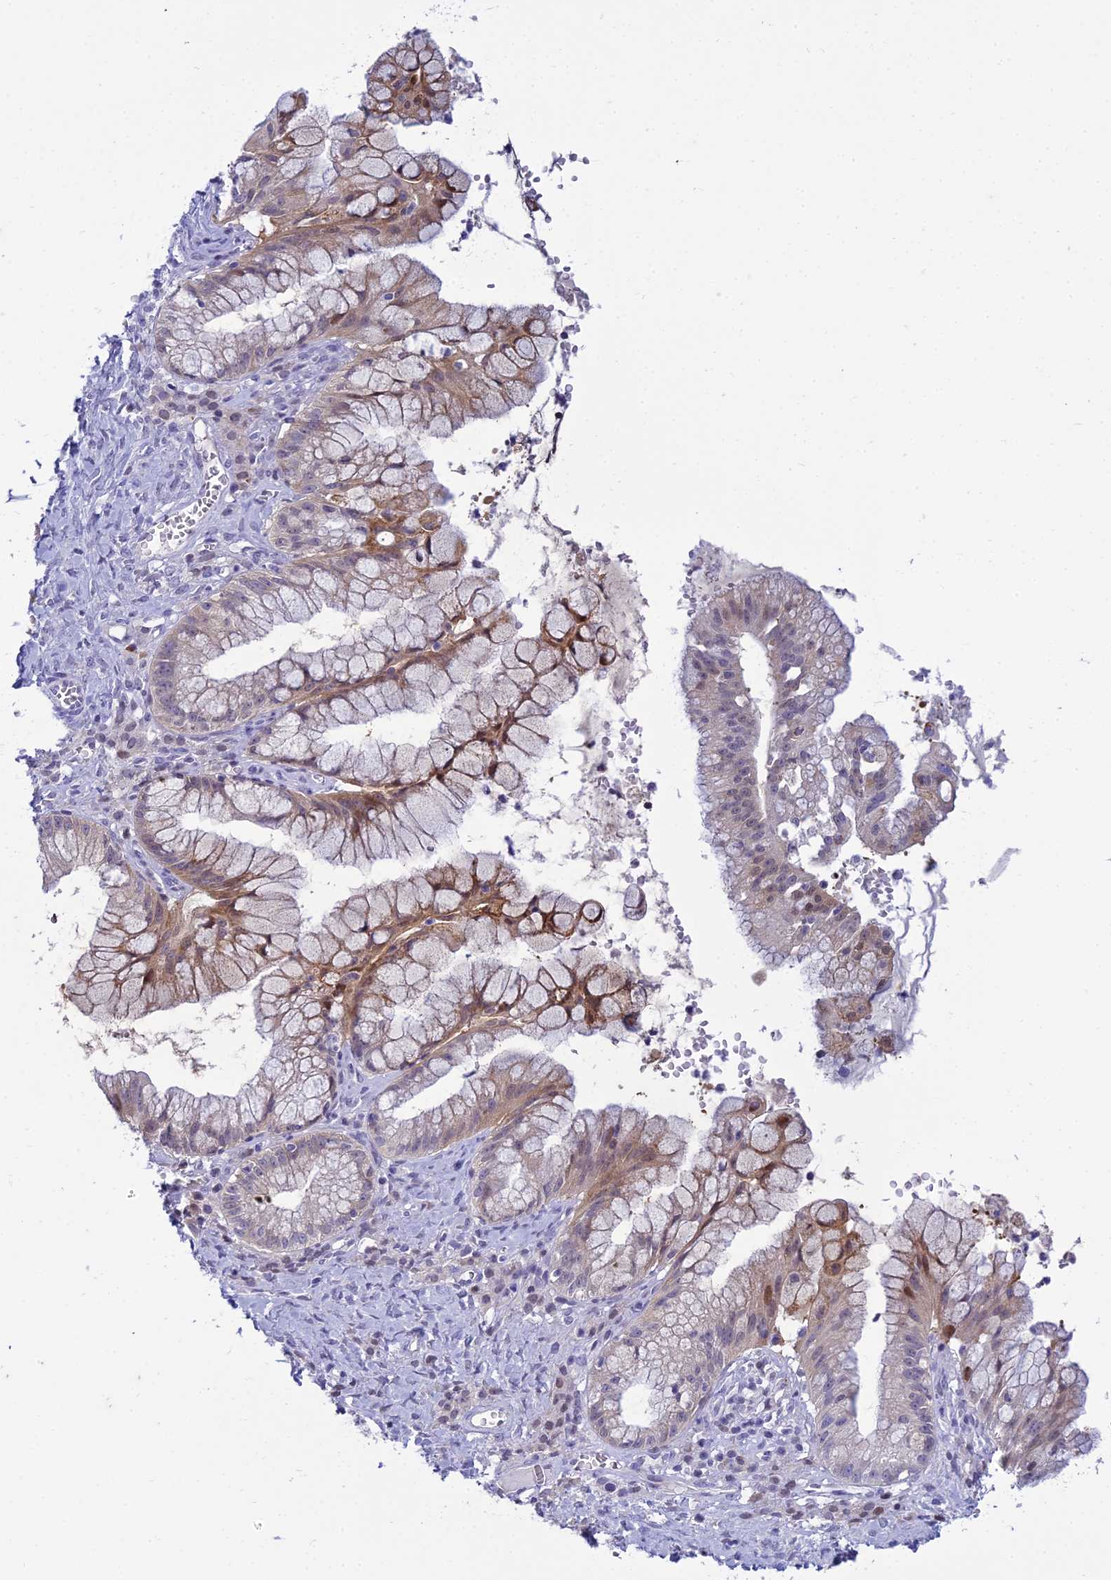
{"staining": {"intensity": "moderate", "quantity": "25%-75%", "location": "cytoplasmic/membranous,nuclear"}, "tissue": "ovarian cancer", "cell_type": "Tumor cells", "image_type": "cancer", "snomed": [{"axis": "morphology", "description": "Cystadenocarcinoma, mucinous, NOS"}, {"axis": "topography", "description": "Ovary"}], "caption": "Immunohistochemistry (IHC) micrograph of human mucinous cystadenocarcinoma (ovarian) stained for a protein (brown), which demonstrates medium levels of moderate cytoplasmic/membranous and nuclear positivity in about 25%-75% of tumor cells.", "gene": "ZMIZ1", "patient": {"sex": "female", "age": 70}}